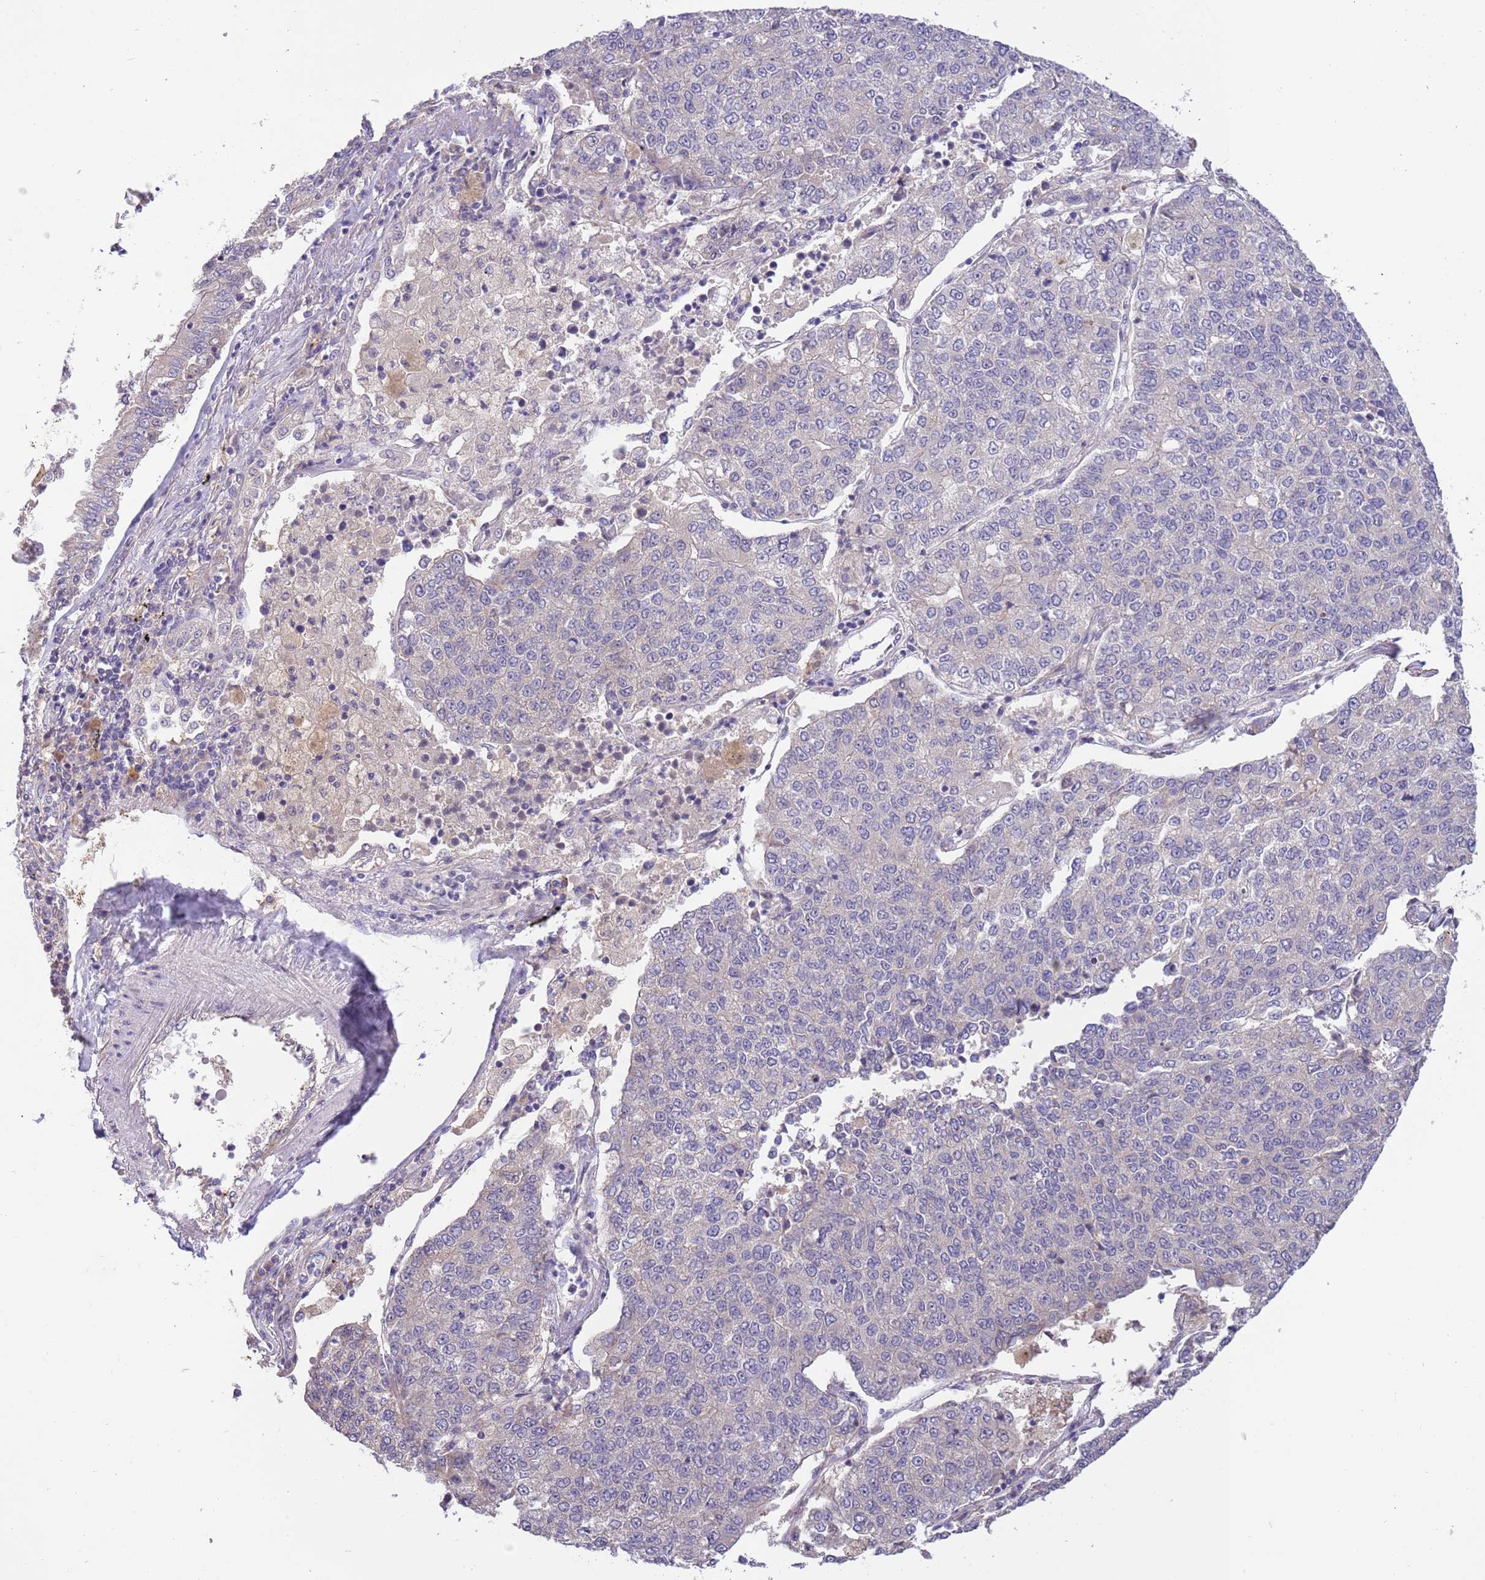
{"staining": {"intensity": "negative", "quantity": "none", "location": "none"}, "tissue": "lung cancer", "cell_type": "Tumor cells", "image_type": "cancer", "snomed": [{"axis": "morphology", "description": "Squamous cell carcinoma, NOS"}, {"axis": "topography", "description": "Lung"}], "caption": "Squamous cell carcinoma (lung) stained for a protein using immunohistochemistry displays no staining tumor cells.", "gene": "CABYR", "patient": {"sex": "female", "age": 70}}